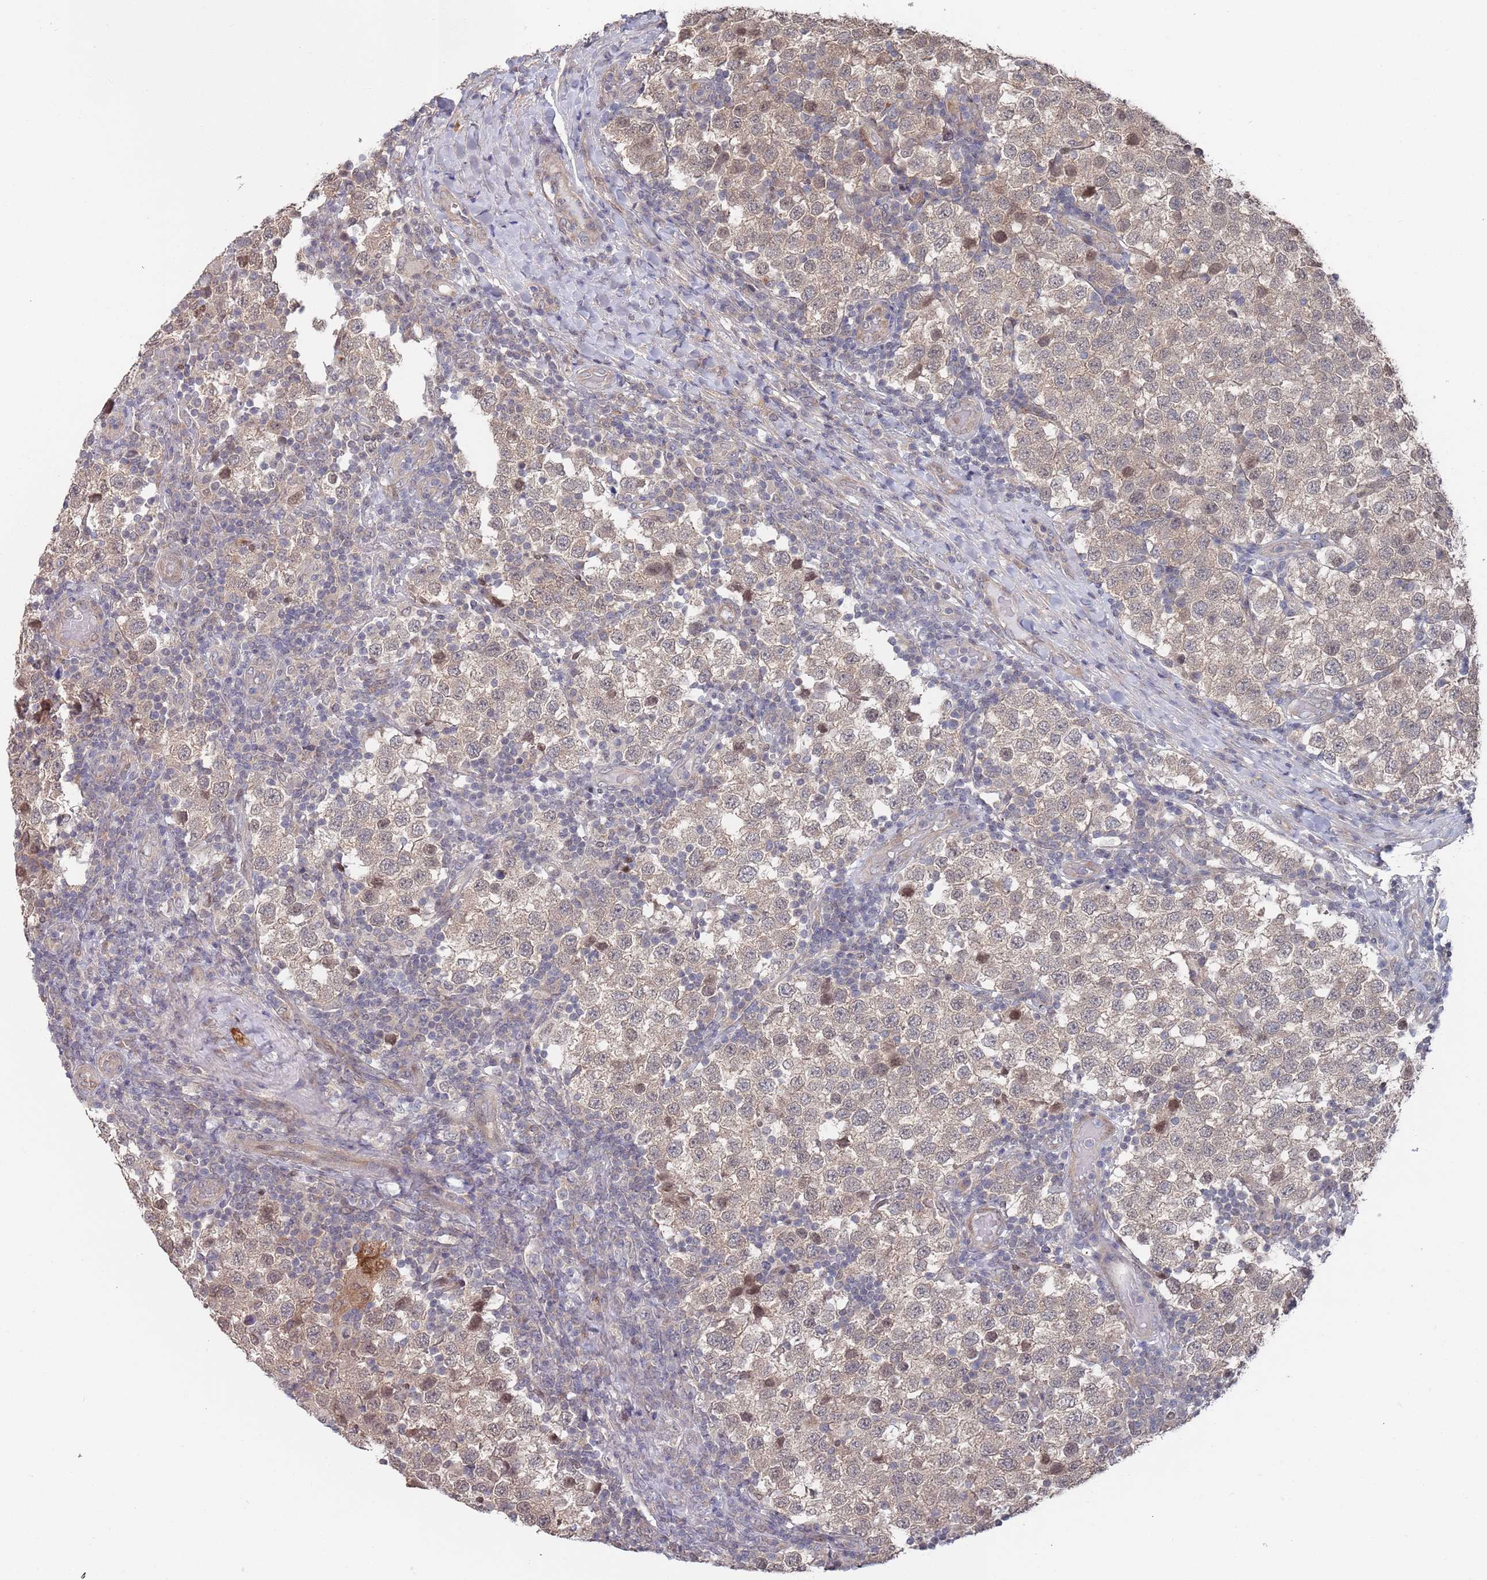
{"staining": {"intensity": "weak", "quantity": "25%-75%", "location": "cytoplasmic/membranous"}, "tissue": "testis cancer", "cell_type": "Tumor cells", "image_type": "cancer", "snomed": [{"axis": "morphology", "description": "Seminoma, NOS"}, {"axis": "topography", "description": "Testis"}], "caption": "An image showing weak cytoplasmic/membranous staining in approximately 25%-75% of tumor cells in testis cancer, as visualized by brown immunohistochemical staining.", "gene": "DGKD", "patient": {"sex": "male", "age": 34}}